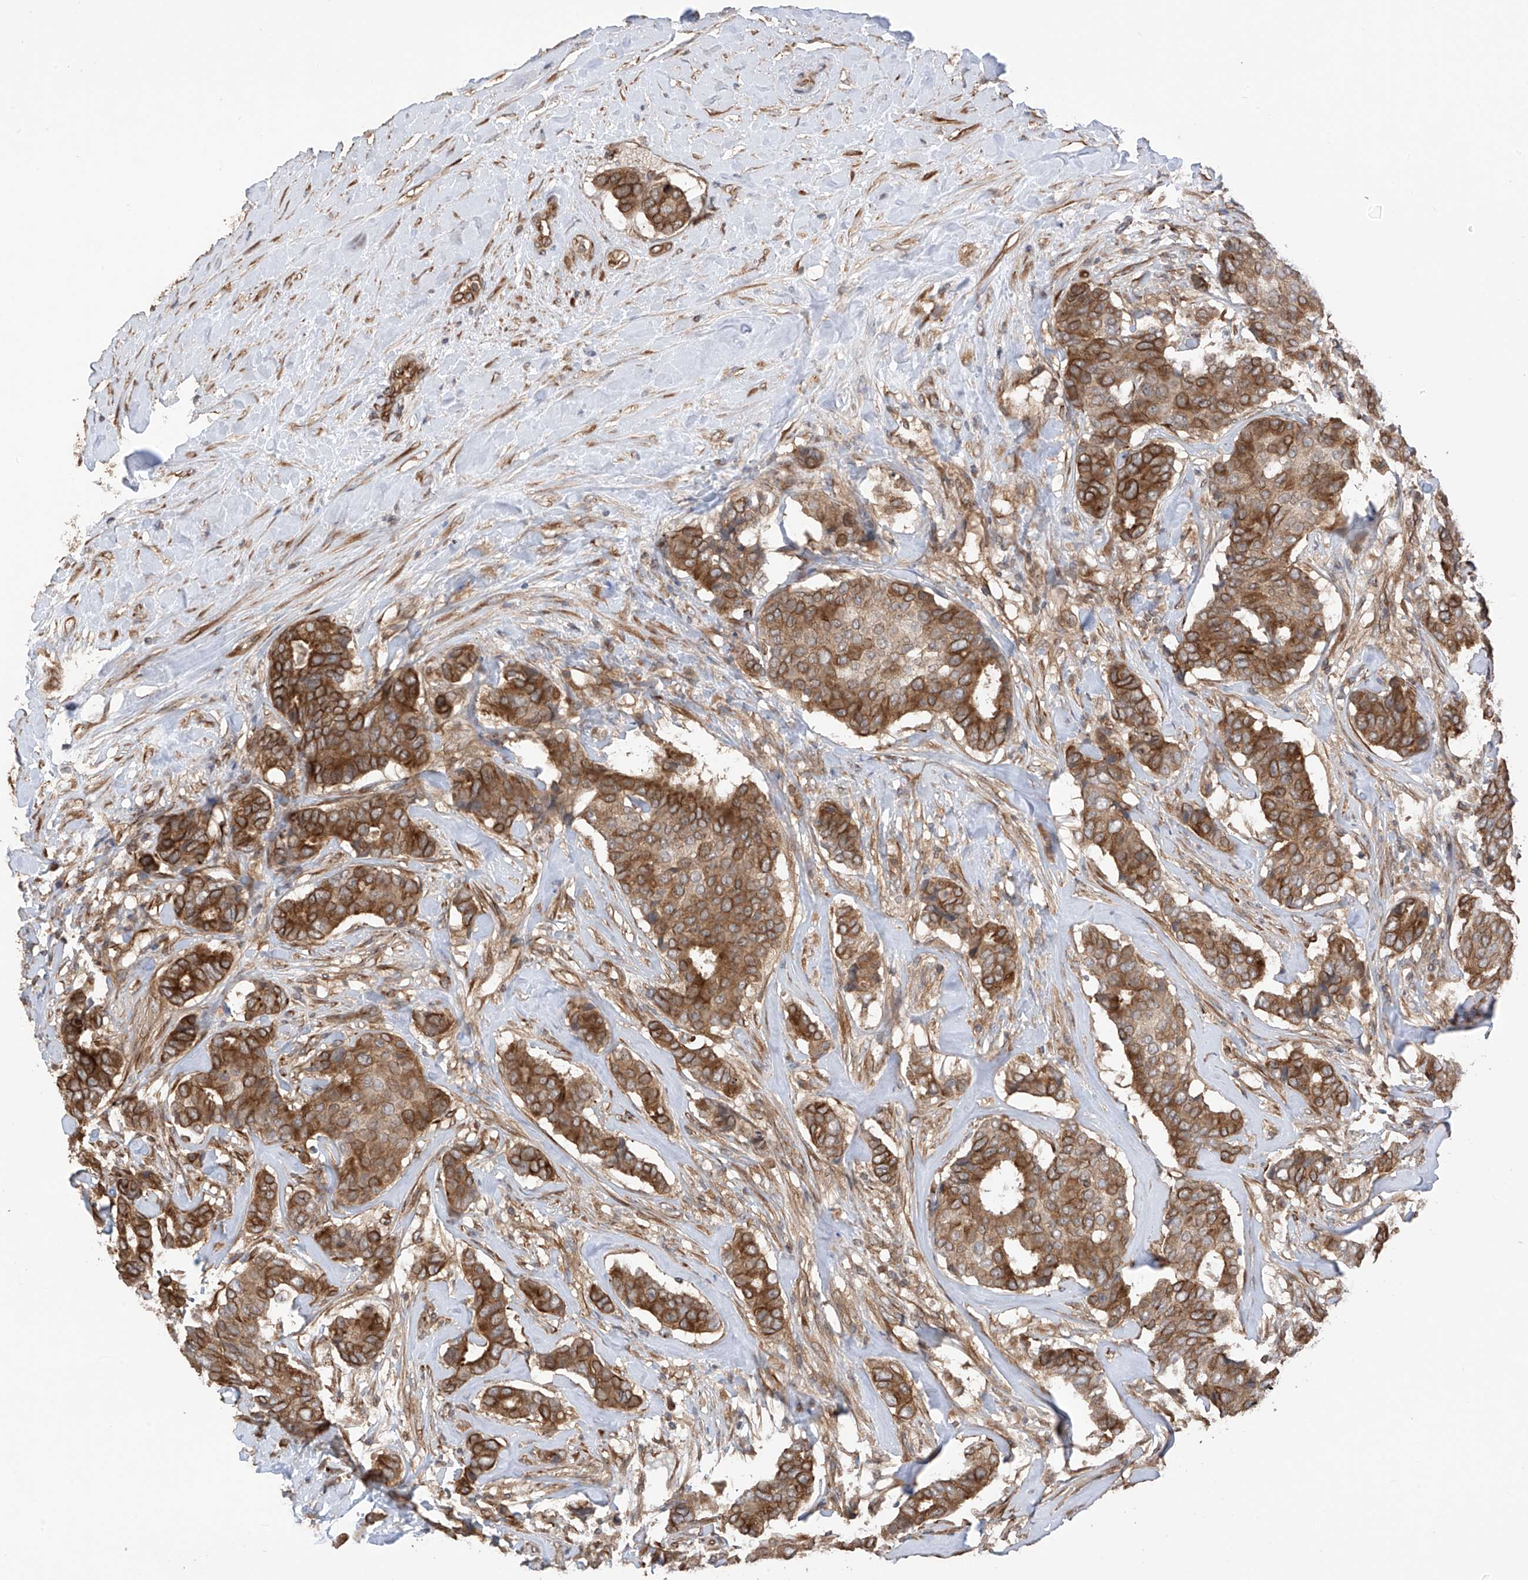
{"staining": {"intensity": "moderate", "quantity": ">75%", "location": "cytoplasmic/membranous"}, "tissue": "breast cancer", "cell_type": "Tumor cells", "image_type": "cancer", "snomed": [{"axis": "morphology", "description": "Duct carcinoma"}, {"axis": "topography", "description": "Breast"}], "caption": "Immunohistochemistry micrograph of neoplastic tissue: human breast cancer stained using immunohistochemistry demonstrates medium levels of moderate protein expression localized specifically in the cytoplasmic/membranous of tumor cells, appearing as a cytoplasmic/membranous brown color.", "gene": "RPAIN", "patient": {"sex": "female", "age": 75}}